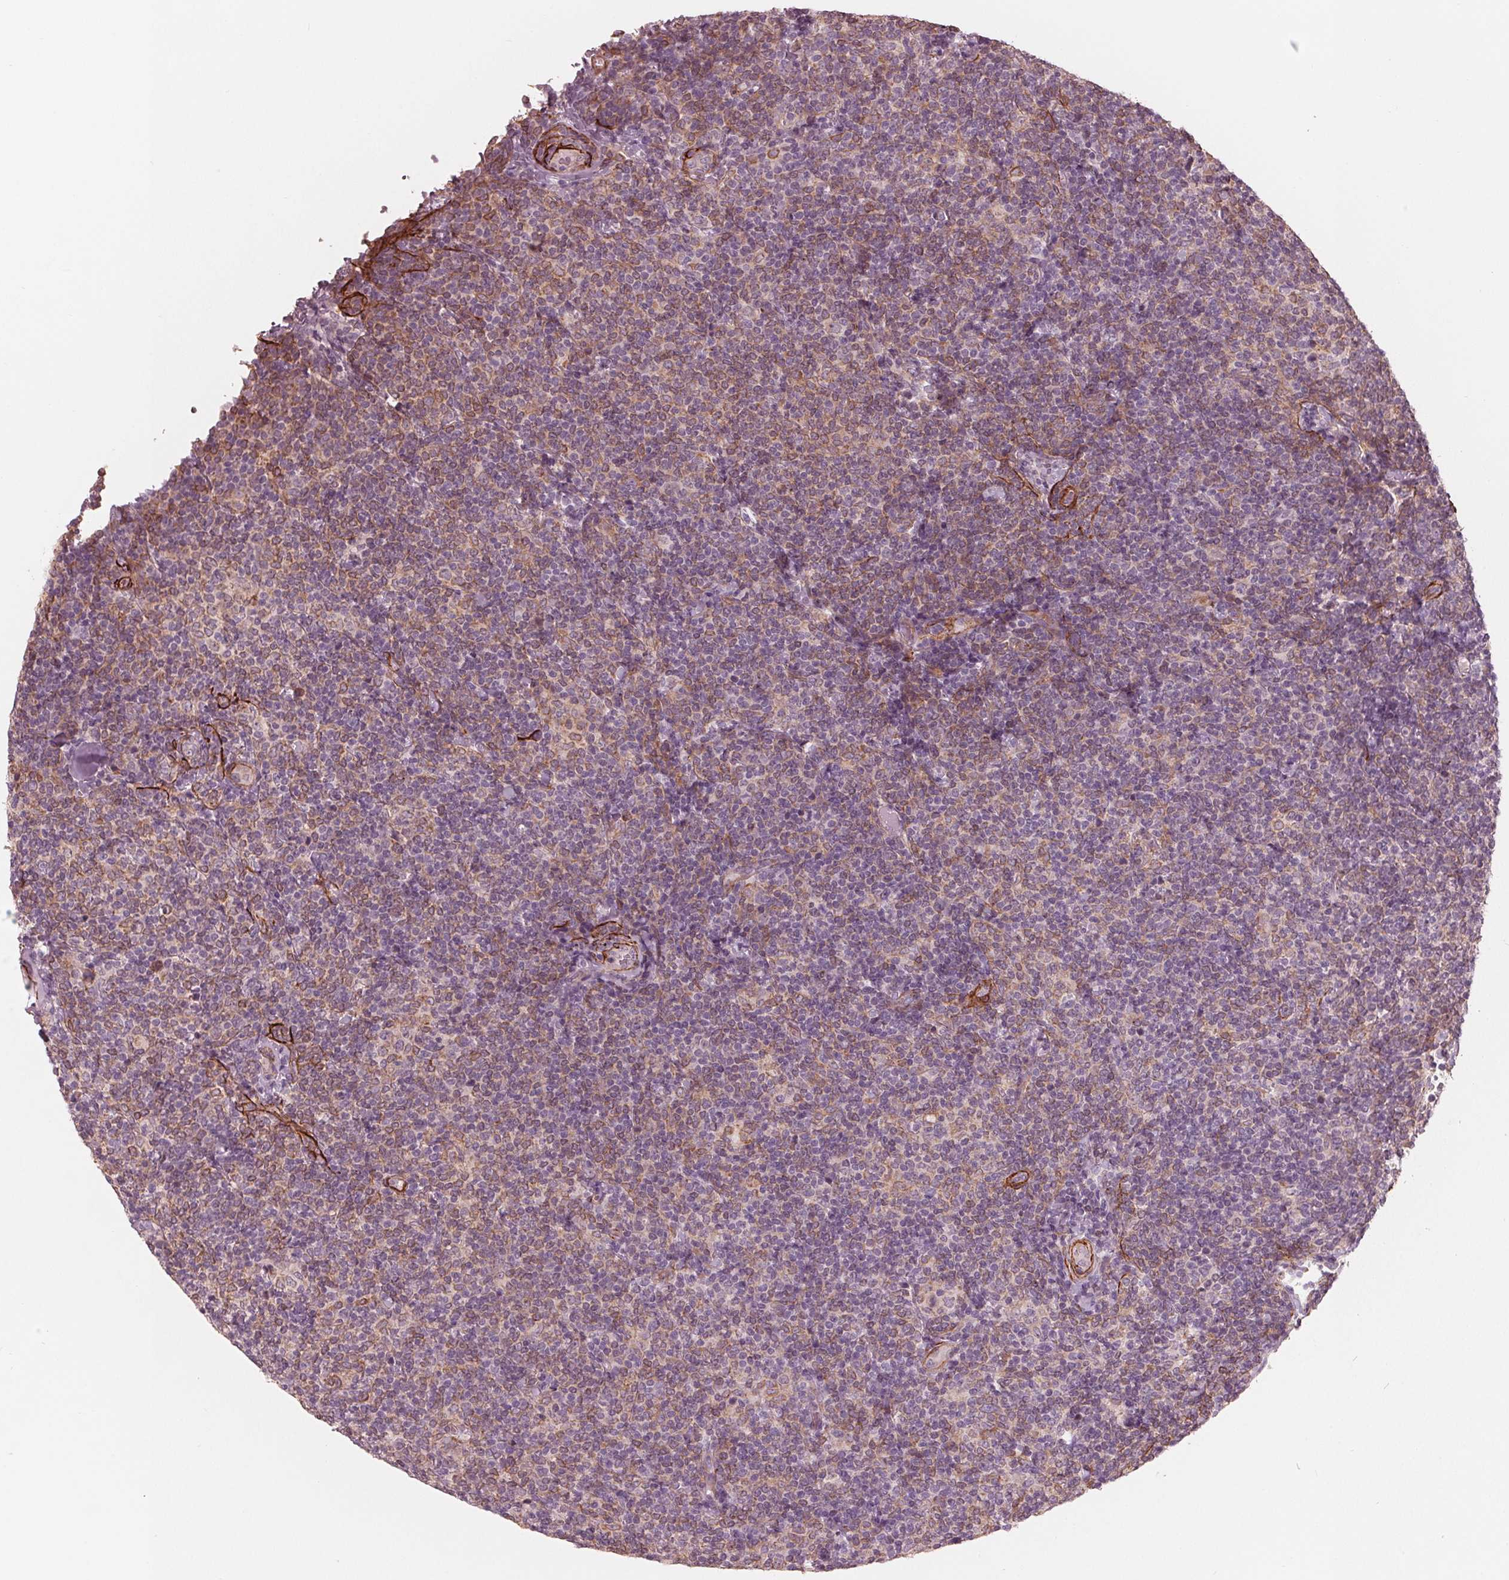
{"staining": {"intensity": "negative", "quantity": "none", "location": "none"}, "tissue": "lymphoma", "cell_type": "Tumor cells", "image_type": "cancer", "snomed": [{"axis": "morphology", "description": "Malignant lymphoma, non-Hodgkin's type, Low grade"}, {"axis": "topography", "description": "Lymph node"}], "caption": "Tumor cells are negative for brown protein staining in lymphoma. The staining is performed using DAB (3,3'-diaminobenzidine) brown chromogen with nuclei counter-stained in using hematoxylin.", "gene": "MIER3", "patient": {"sex": "female", "age": 56}}